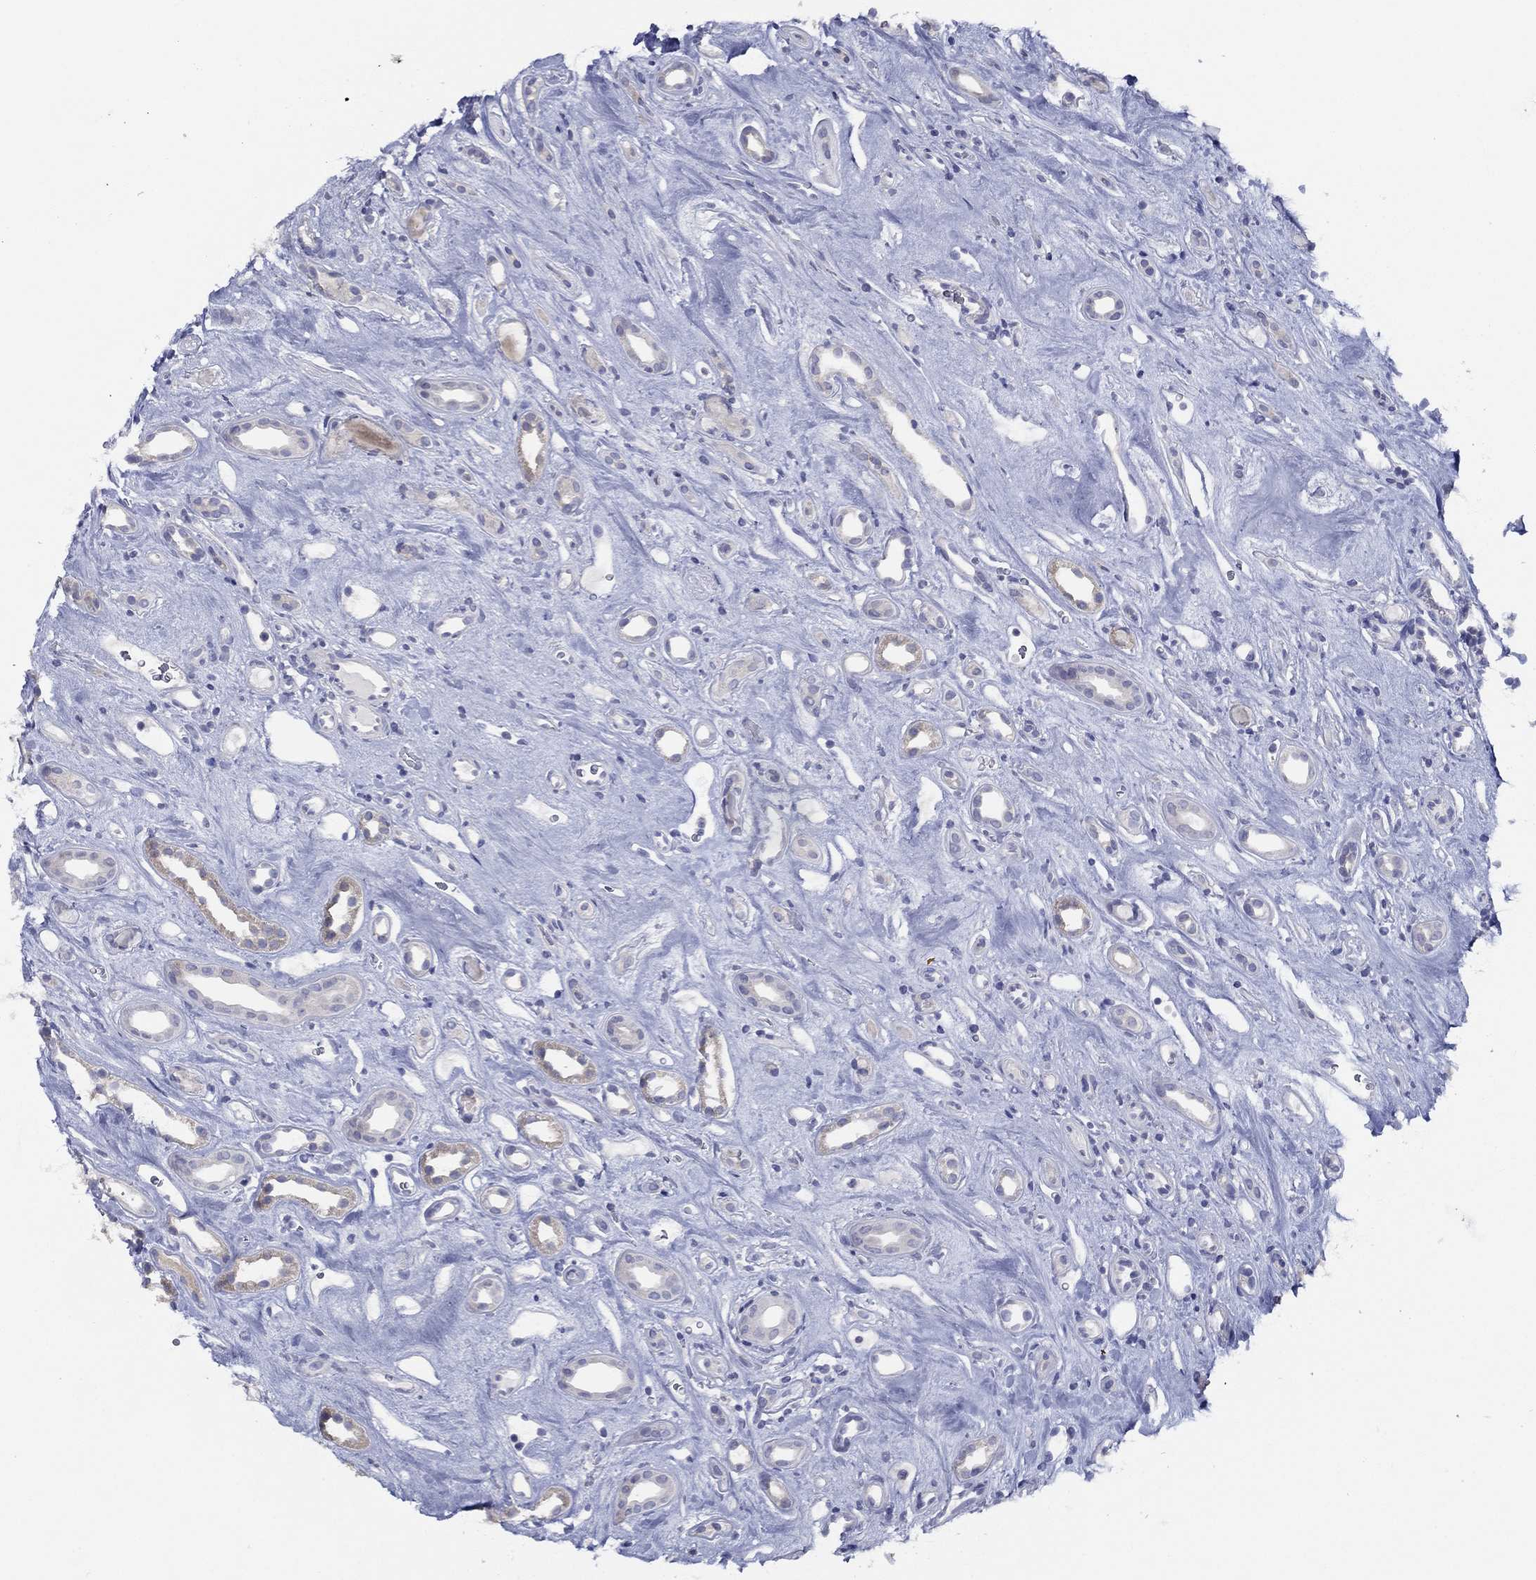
{"staining": {"intensity": "negative", "quantity": "none", "location": "none"}, "tissue": "renal cancer", "cell_type": "Tumor cells", "image_type": "cancer", "snomed": [{"axis": "morphology", "description": "Adenocarcinoma, NOS"}, {"axis": "topography", "description": "Kidney"}], "caption": "Tumor cells are negative for protein expression in human renal adenocarcinoma.", "gene": "SLC13A4", "patient": {"sex": "female", "age": 89}}